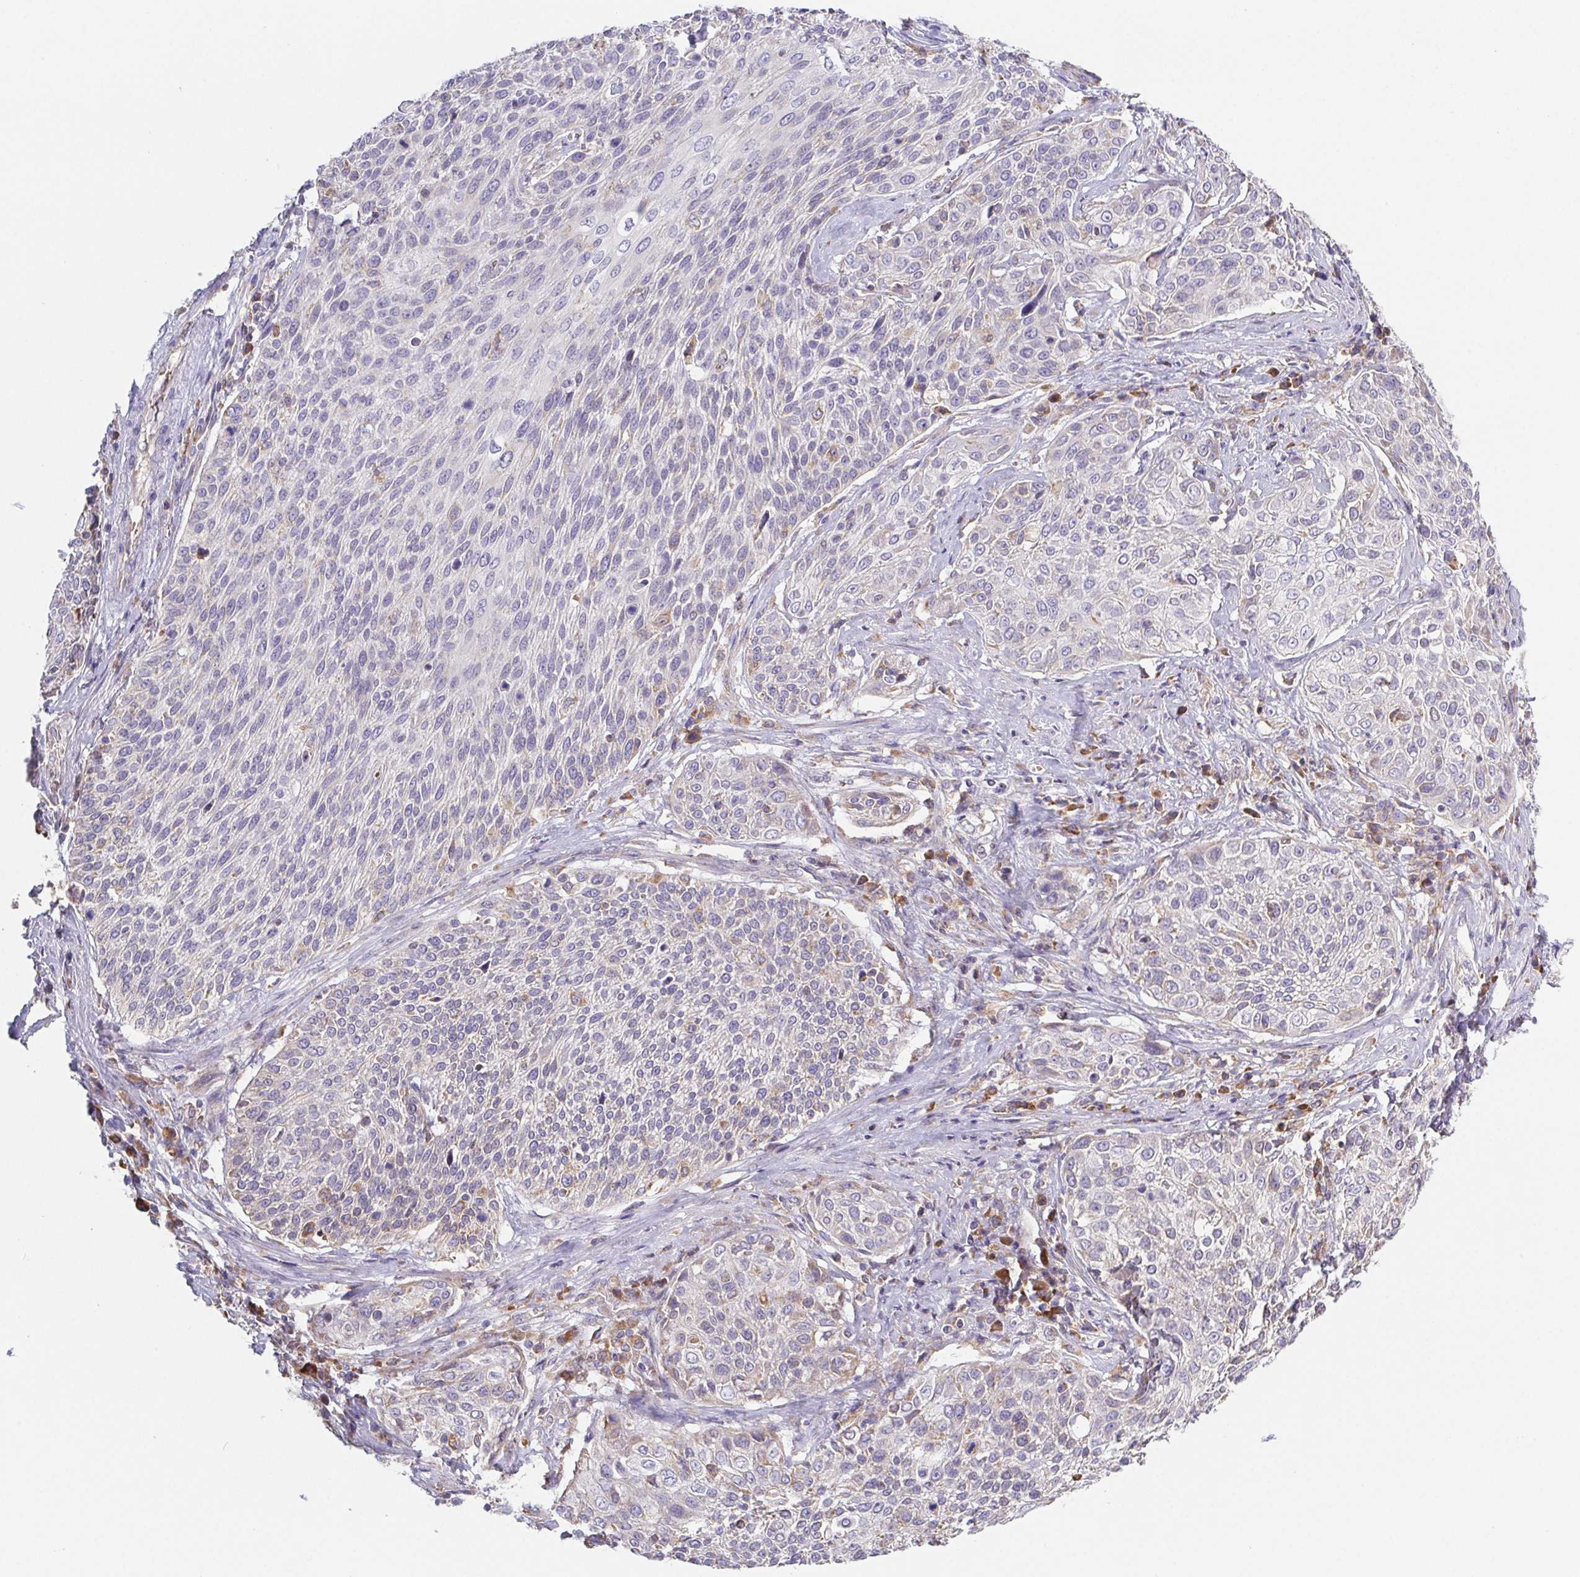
{"staining": {"intensity": "weak", "quantity": "<25%", "location": "cytoplasmic/membranous"}, "tissue": "cervical cancer", "cell_type": "Tumor cells", "image_type": "cancer", "snomed": [{"axis": "morphology", "description": "Squamous cell carcinoma, NOS"}, {"axis": "topography", "description": "Cervix"}], "caption": "Cervical squamous cell carcinoma was stained to show a protein in brown. There is no significant staining in tumor cells. (DAB immunohistochemistry with hematoxylin counter stain).", "gene": "ADAM8", "patient": {"sex": "female", "age": 31}}